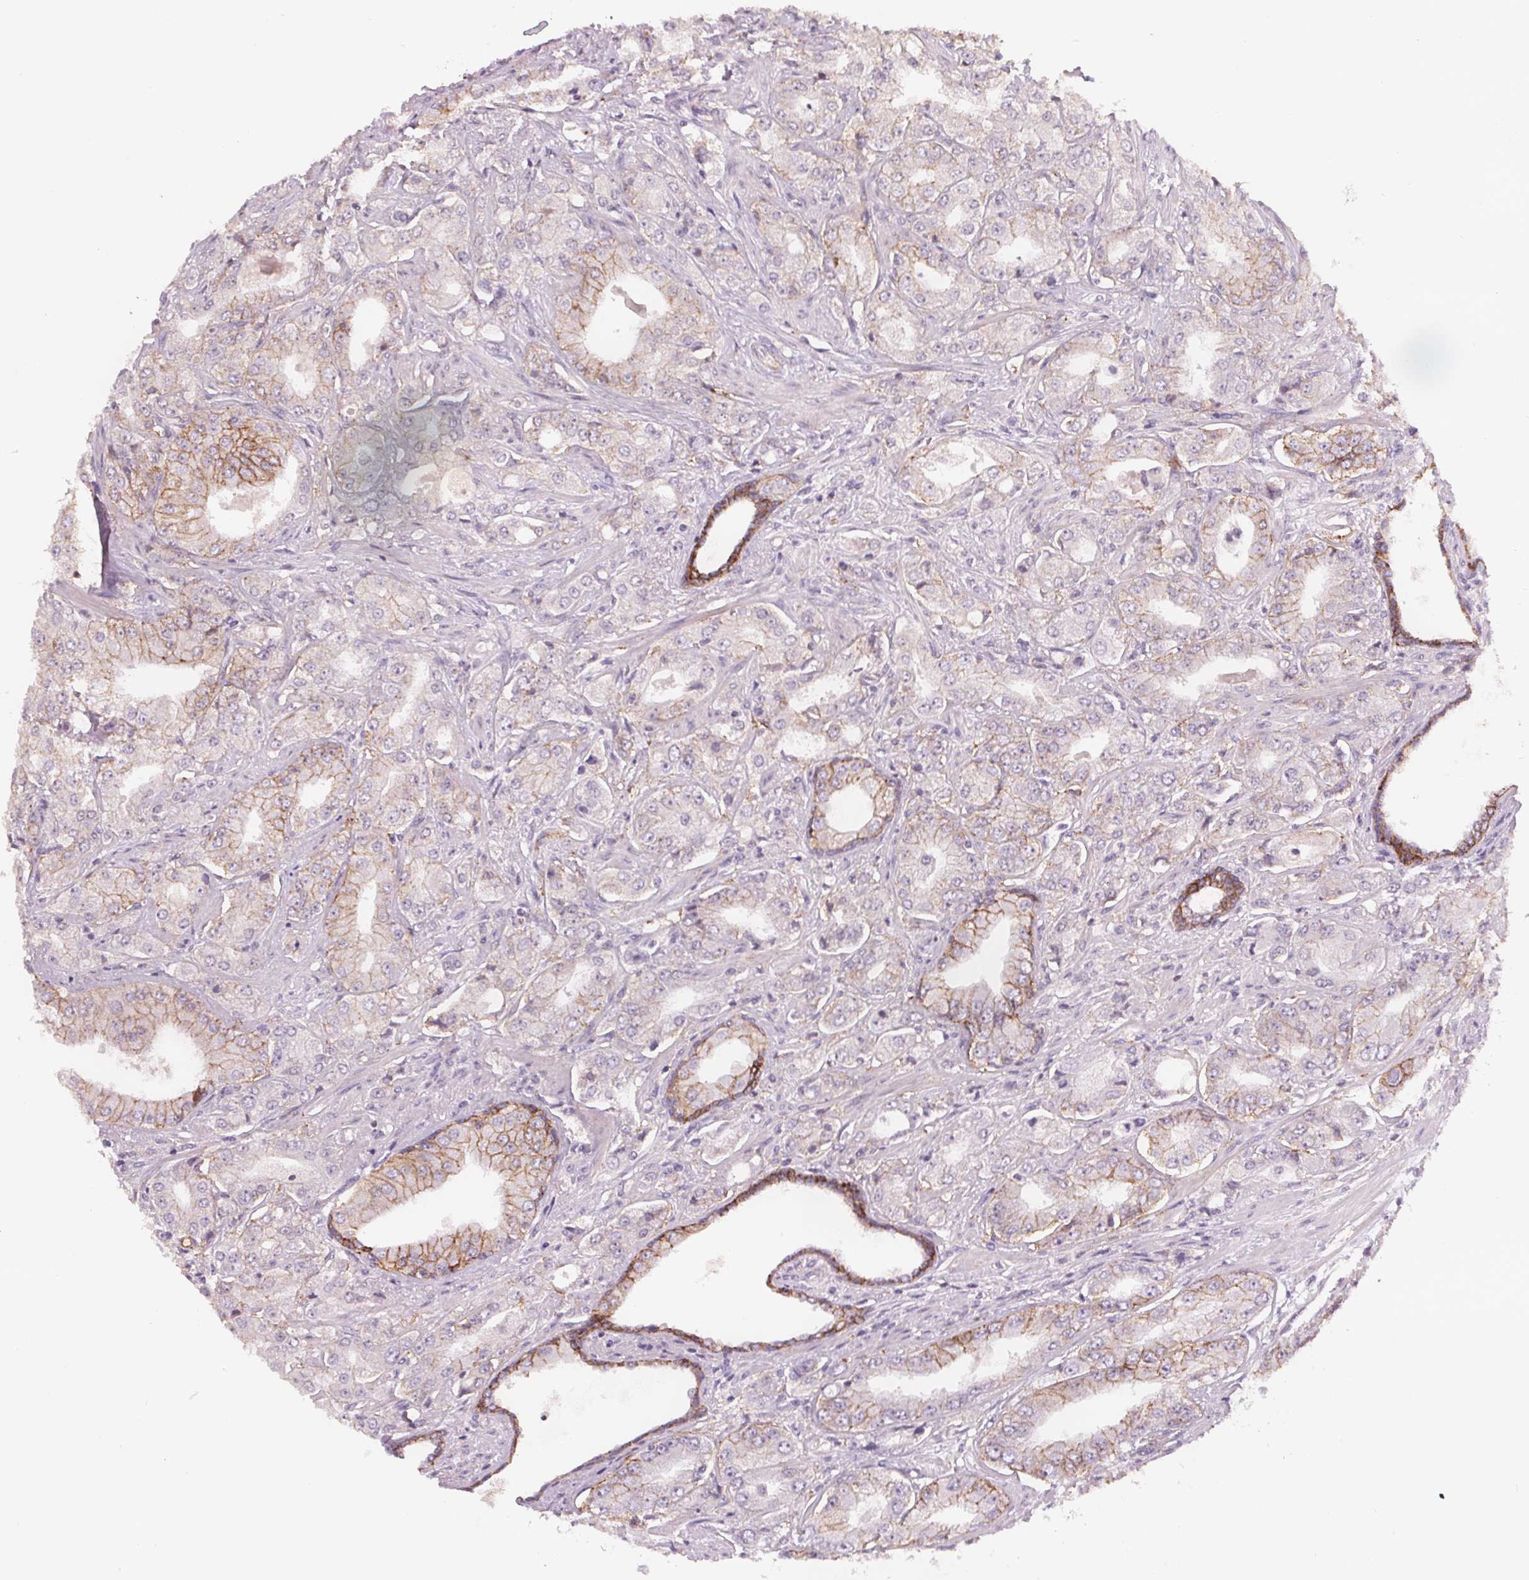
{"staining": {"intensity": "moderate", "quantity": "25%-75%", "location": "cytoplasmic/membranous"}, "tissue": "prostate cancer", "cell_type": "Tumor cells", "image_type": "cancer", "snomed": [{"axis": "morphology", "description": "Adenocarcinoma, Low grade"}, {"axis": "topography", "description": "Prostate"}], "caption": "Immunohistochemical staining of prostate cancer demonstrates moderate cytoplasmic/membranous protein positivity in approximately 25%-75% of tumor cells.", "gene": "ATP1A1", "patient": {"sex": "male", "age": 60}}